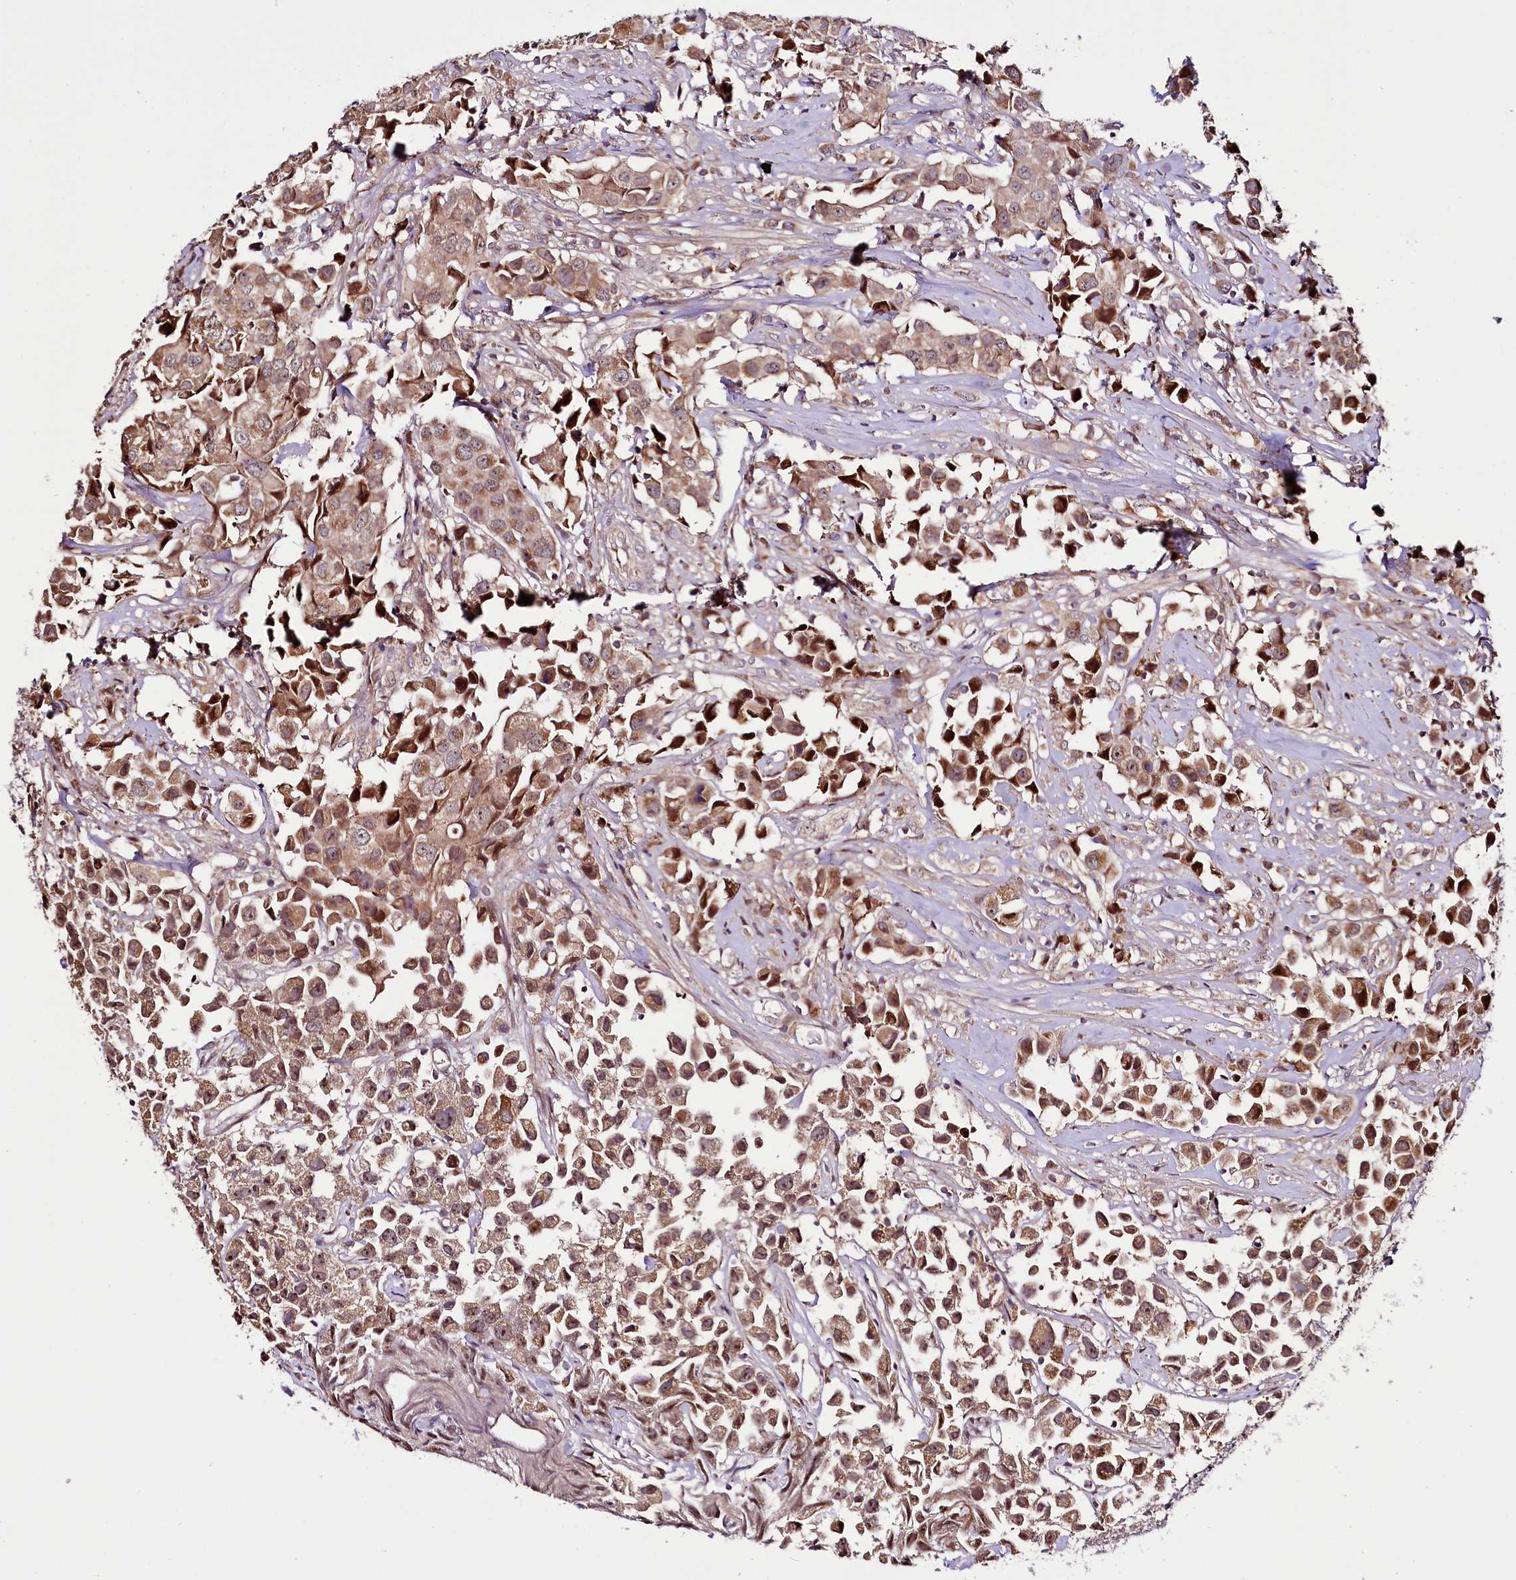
{"staining": {"intensity": "moderate", "quantity": ">75%", "location": "cytoplasmic/membranous"}, "tissue": "urothelial cancer", "cell_type": "Tumor cells", "image_type": "cancer", "snomed": [{"axis": "morphology", "description": "Urothelial carcinoma, High grade"}, {"axis": "topography", "description": "Urinary bladder"}], "caption": "A brown stain shows moderate cytoplasmic/membranous positivity of a protein in human urothelial cancer tumor cells.", "gene": "ST7", "patient": {"sex": "female", "age": 75}}